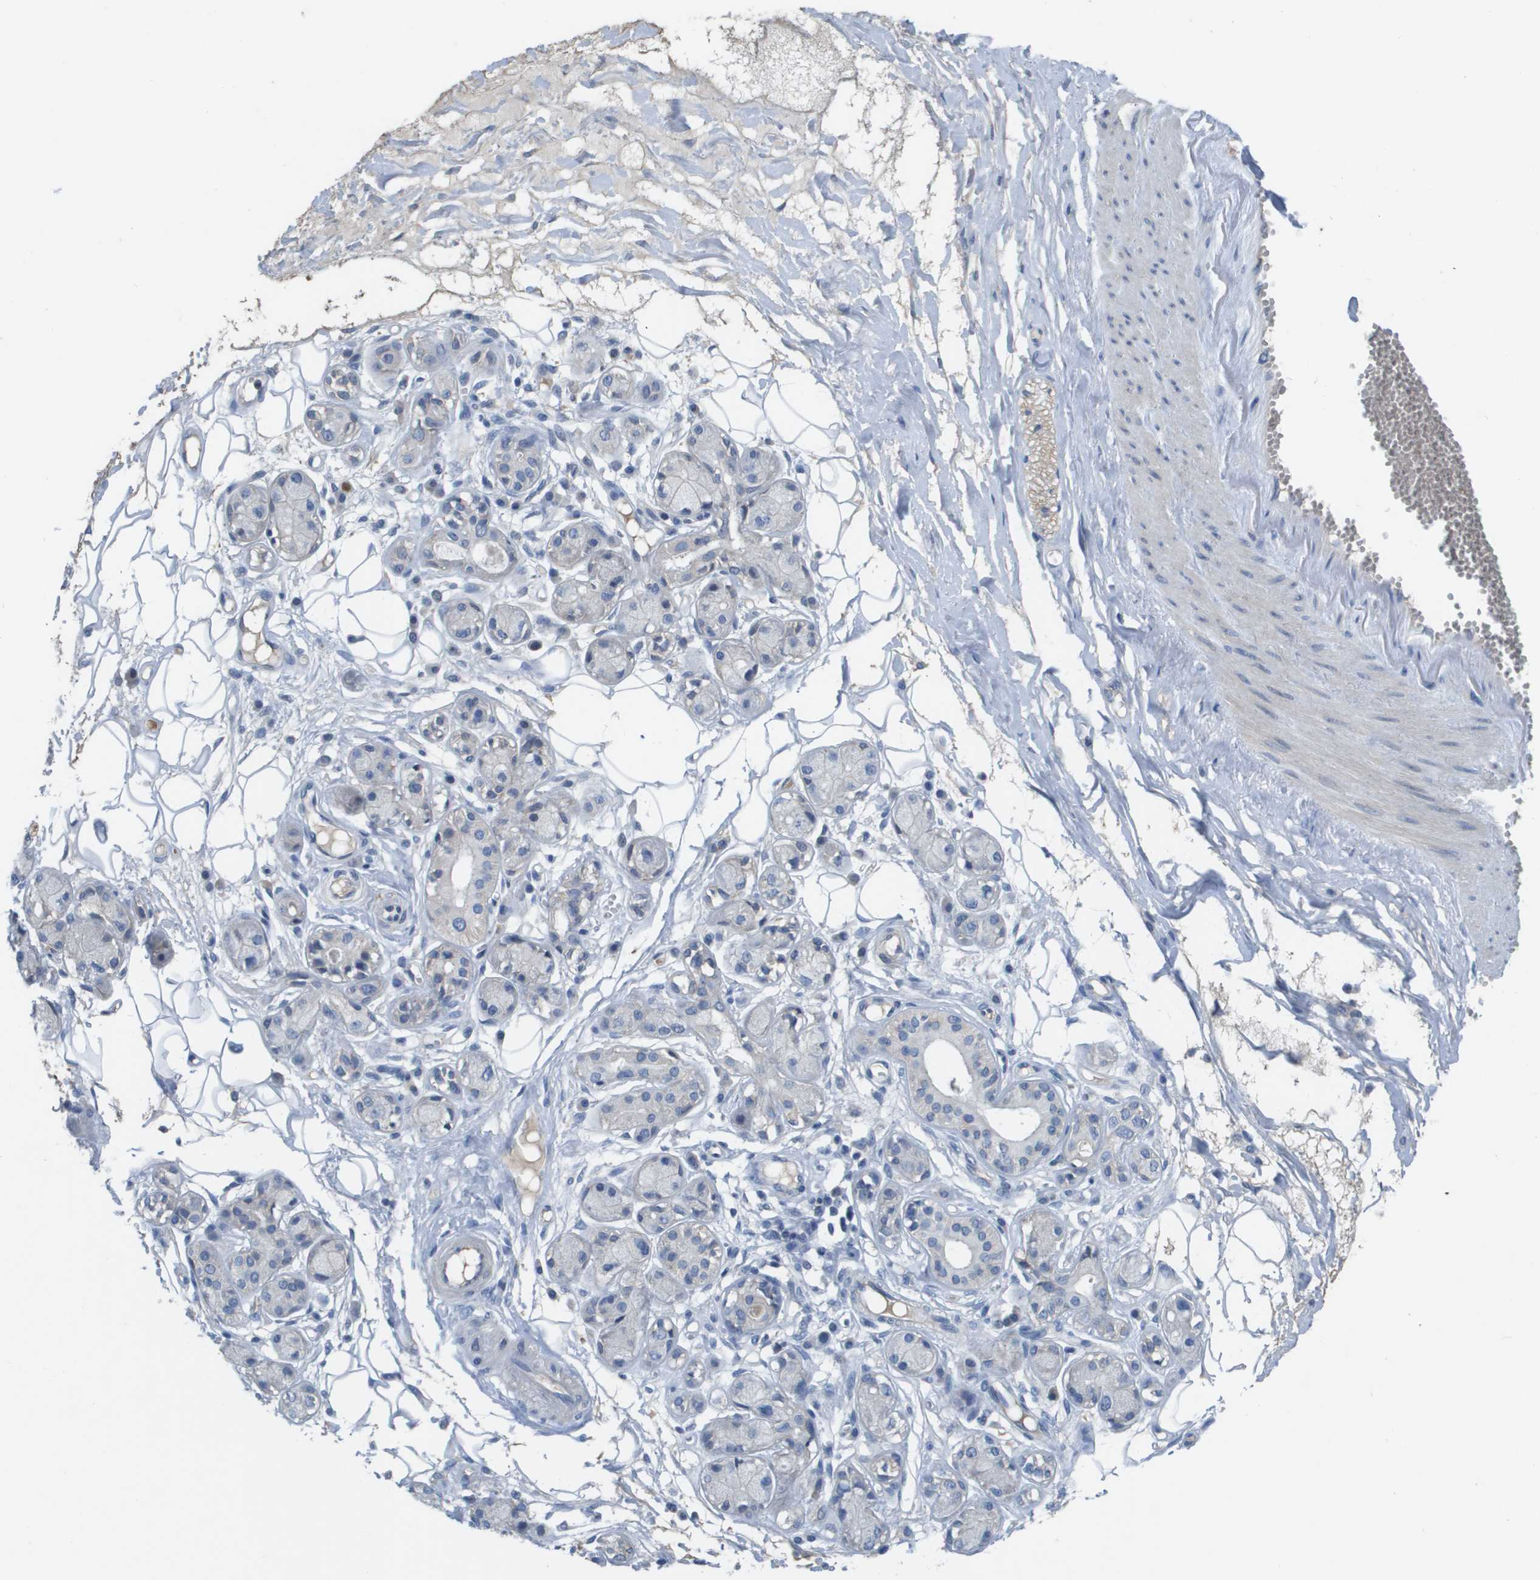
{"staining": {"intensity": "negative", "quantity": "none", "location": "none"}, "tissue": "adipose tissue", "cell_type": "Adipocytes", "image_type": "normal", "snomed": [{"axis": "morphology", "description": "Normal tissue, NOS"}, {"axis": "morphology", "description": "Inflammation, NOS"}, {"axis": "topography", "description": "Salivary gland"}, {"axis": "topography", "description": "Peripheral nerve tissue"}], "caption": "An immunohistochemistry micrograph of unremarkable adipose tissue is shown. There is no staining in adipocytes of adipose tissue.", "gene": "NCS1", "patient": {"sex": "female", "age": 75}}